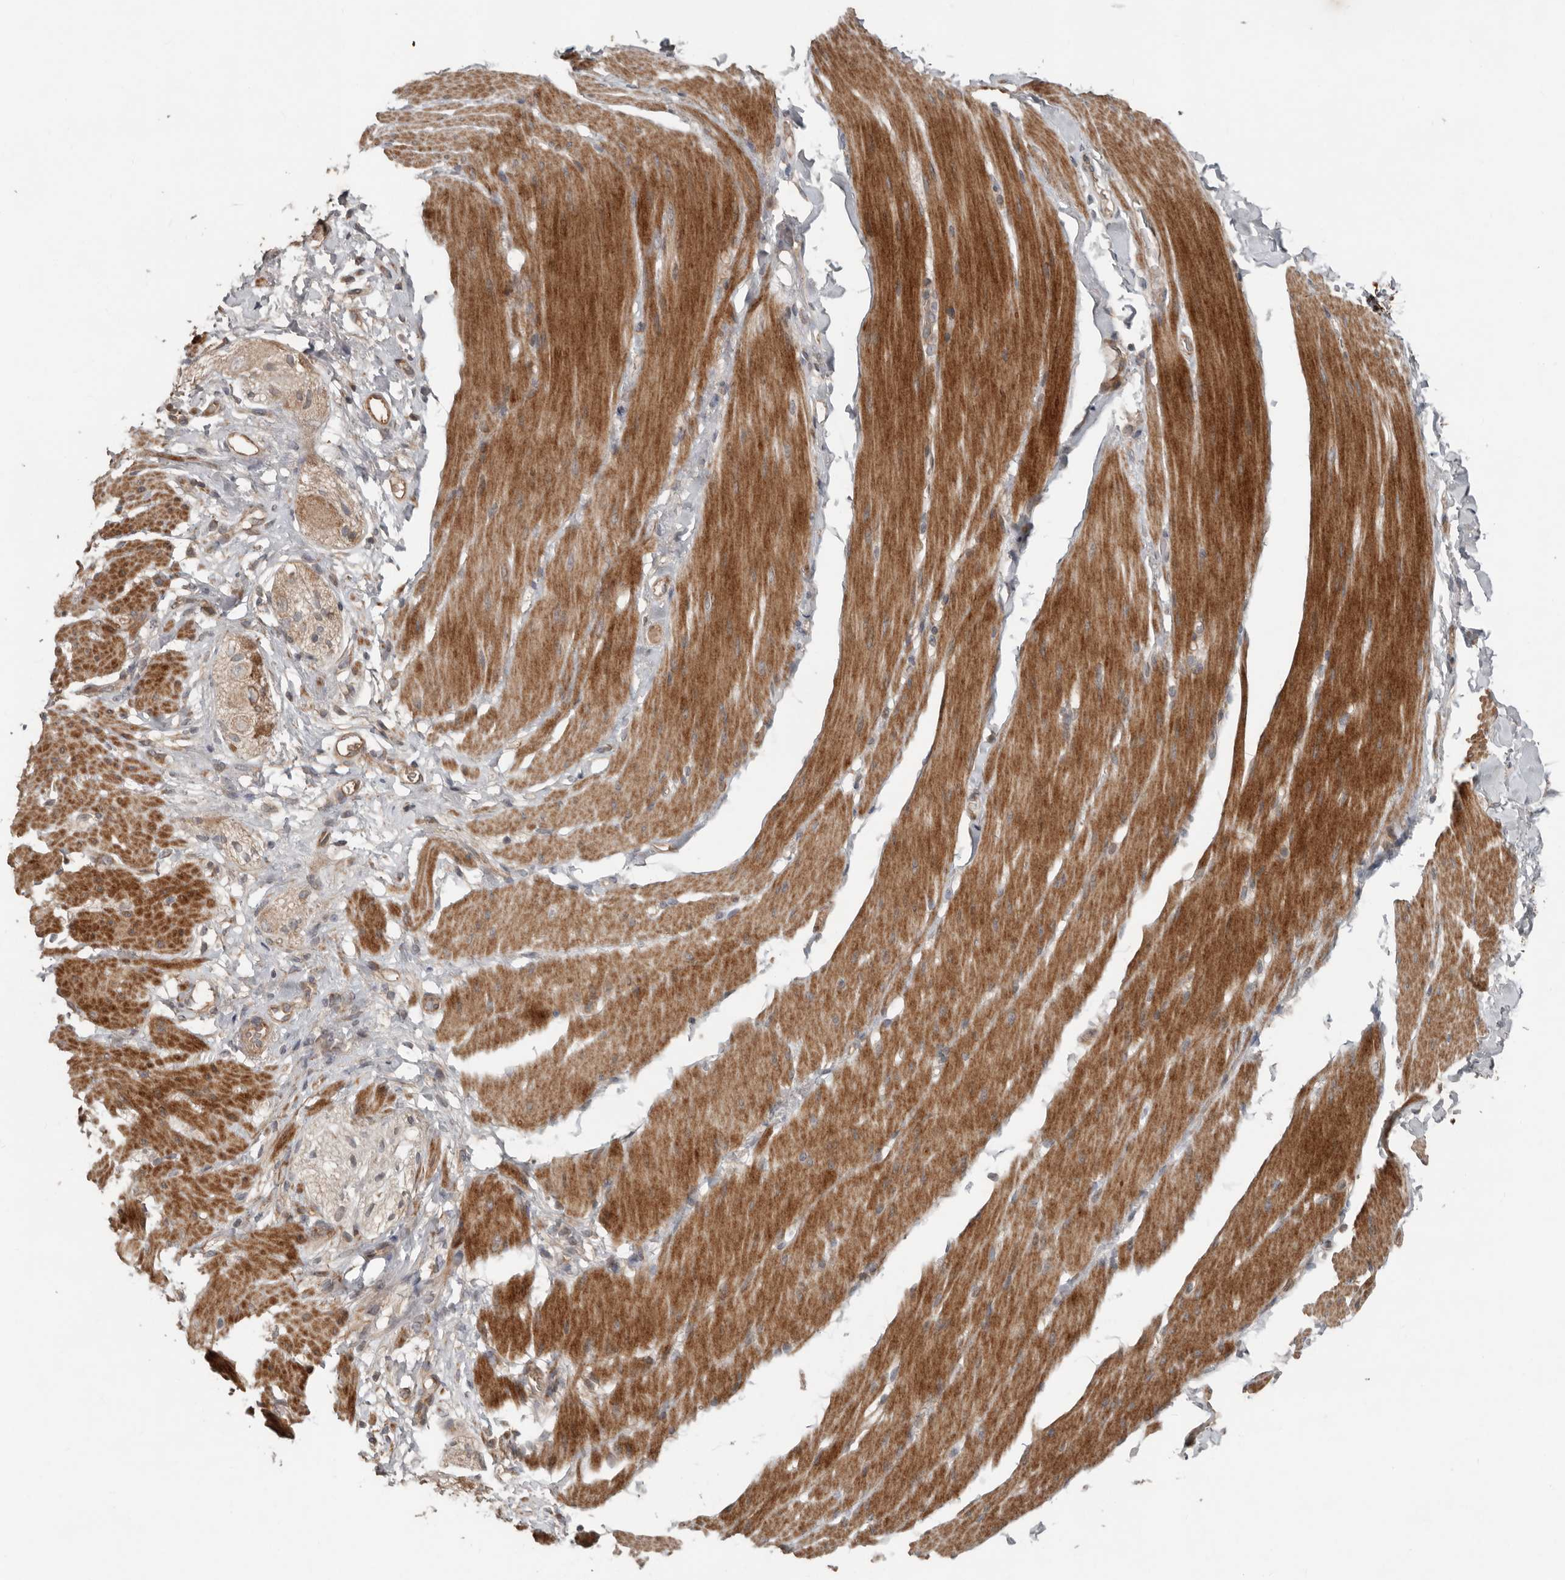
{"staining": {"intensity": "moderate", "quantity": ">75%", "location": "cytoplasmic/membranous"}, "tissue": "smooth muscle", "cell_type": "Smooth muscle cells", "image_type": "normal", "snomed": [{"axis": "morphology", "description": "Normal tissue, NOS"}, {"axis": "topography", "description": "Smooth muscle"}, {"axis": "topography", "description": "Small intestine"}], "caption": "Immunohistochemical staining of normal human smooth muscle shows moderate cytoplasmic/membranous protein positivity in approximately >75% of smooth muscle cells. (DAB = brown stain, brightfield microscopy at high magnification).", "gene": "SLC6A7", "patient": {"sex": "female", "age": 84}}